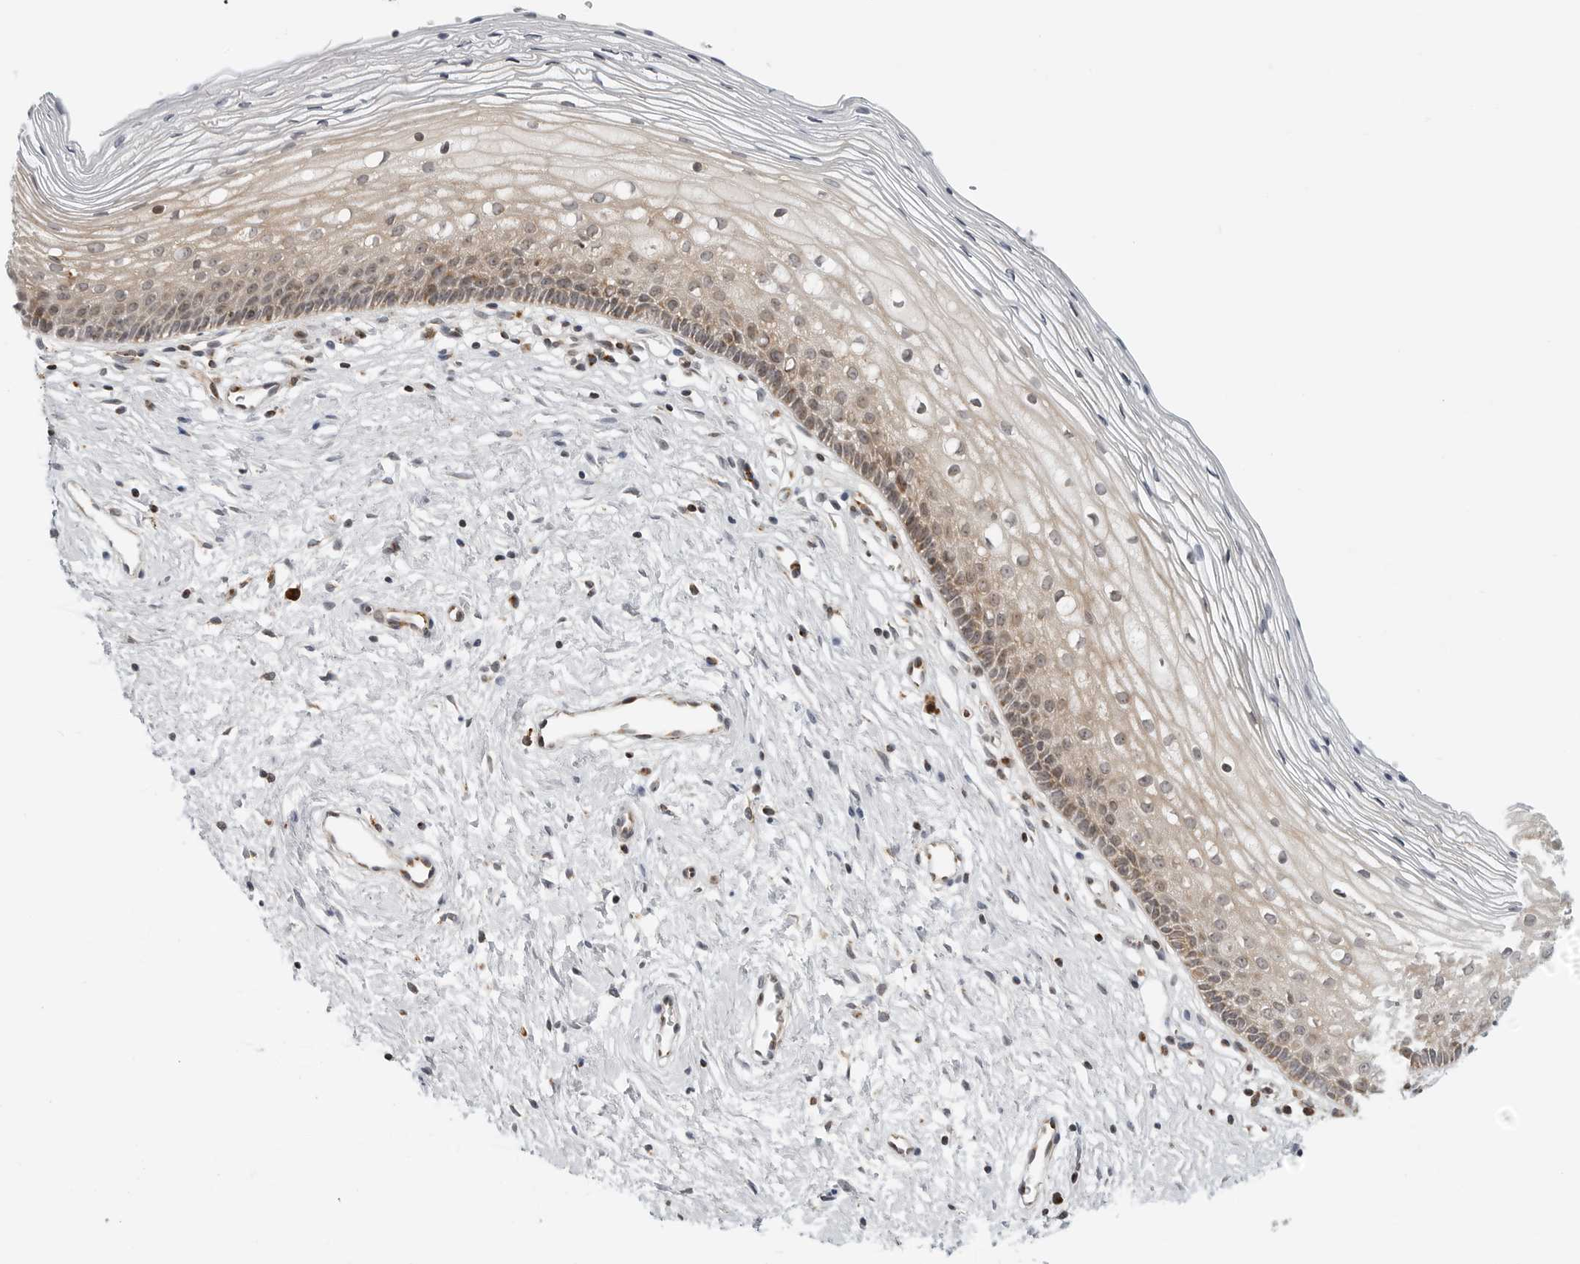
{"staining": {"intensity": "weak", "quantity": ">75%", "location": "cytoplasmic/membranous"}, "tissue": "cervix", "cell_type": "Glandular cells", "image_type": "normal", "snomed": [{"axis": "morphology", "description": "Normal tissue, NOS"}, {"axis": "topography", "description": "Cervix"}], "caption": "Weak cytoplasmic/membranous positivity is appreciated in approximately >75% of glandular cells in unremarkable cervix.", "gene": "PEX2", "patient": {"sex": "female", "age": 27}}